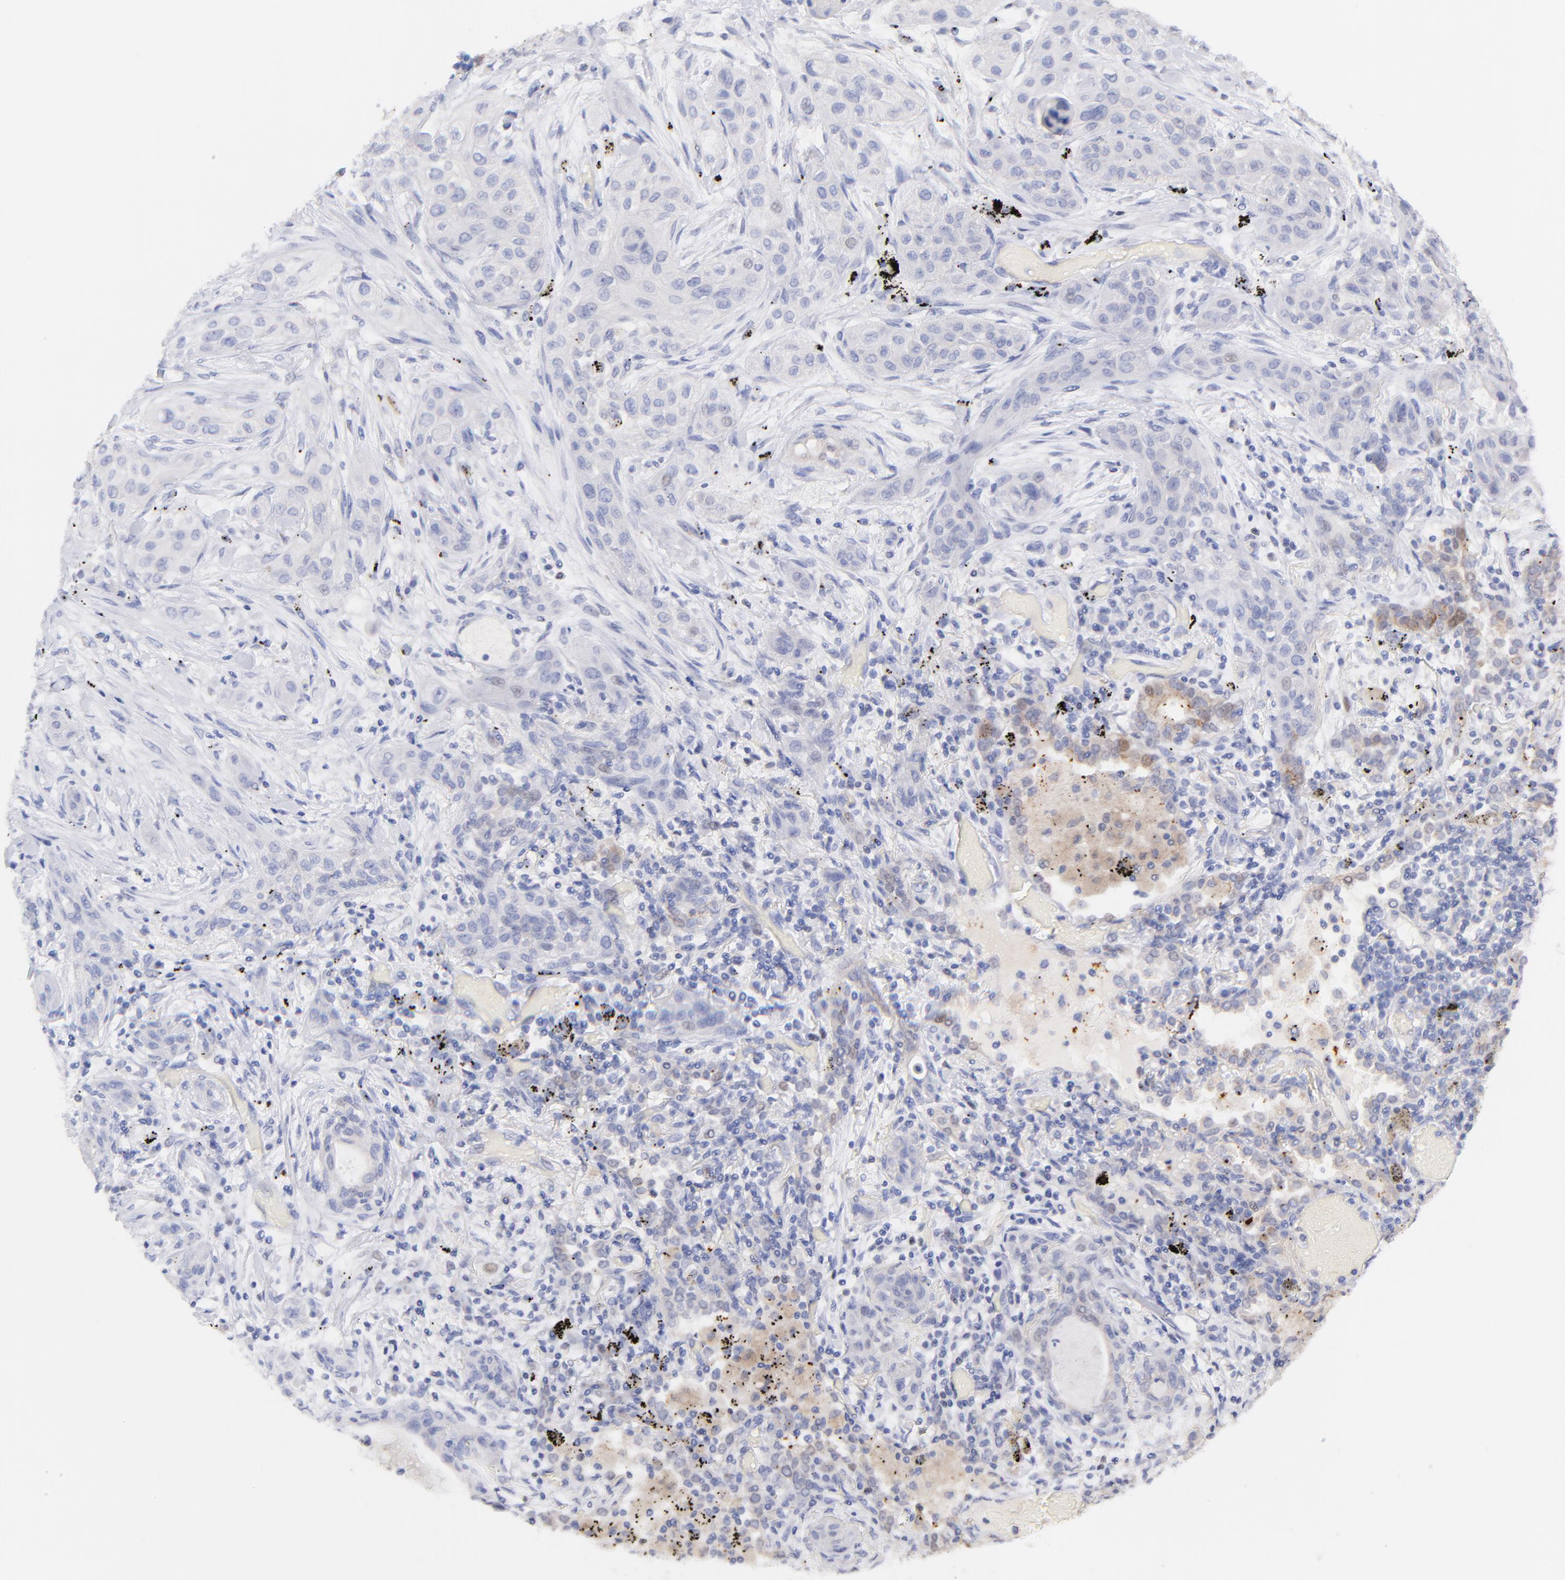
{"staining": {"intensity": "weak", "quantity": "<25%", "location": "cytoplasmic/membranous"}, "tissue": "lung cancer", "cell_type": "Tumor cells", "image_type": "cancer", "snomed": [{"axis": "morphology", "description": "Squamous cell carcinoma, NOS"}, {"axis": "topography", "description": "Lung"}], "caption": "Tumor cells show no significant expression in squamous cell carcinoma (lung).", "gene": "CFAP57", "patient": {"sex": "female", "age": 47}}